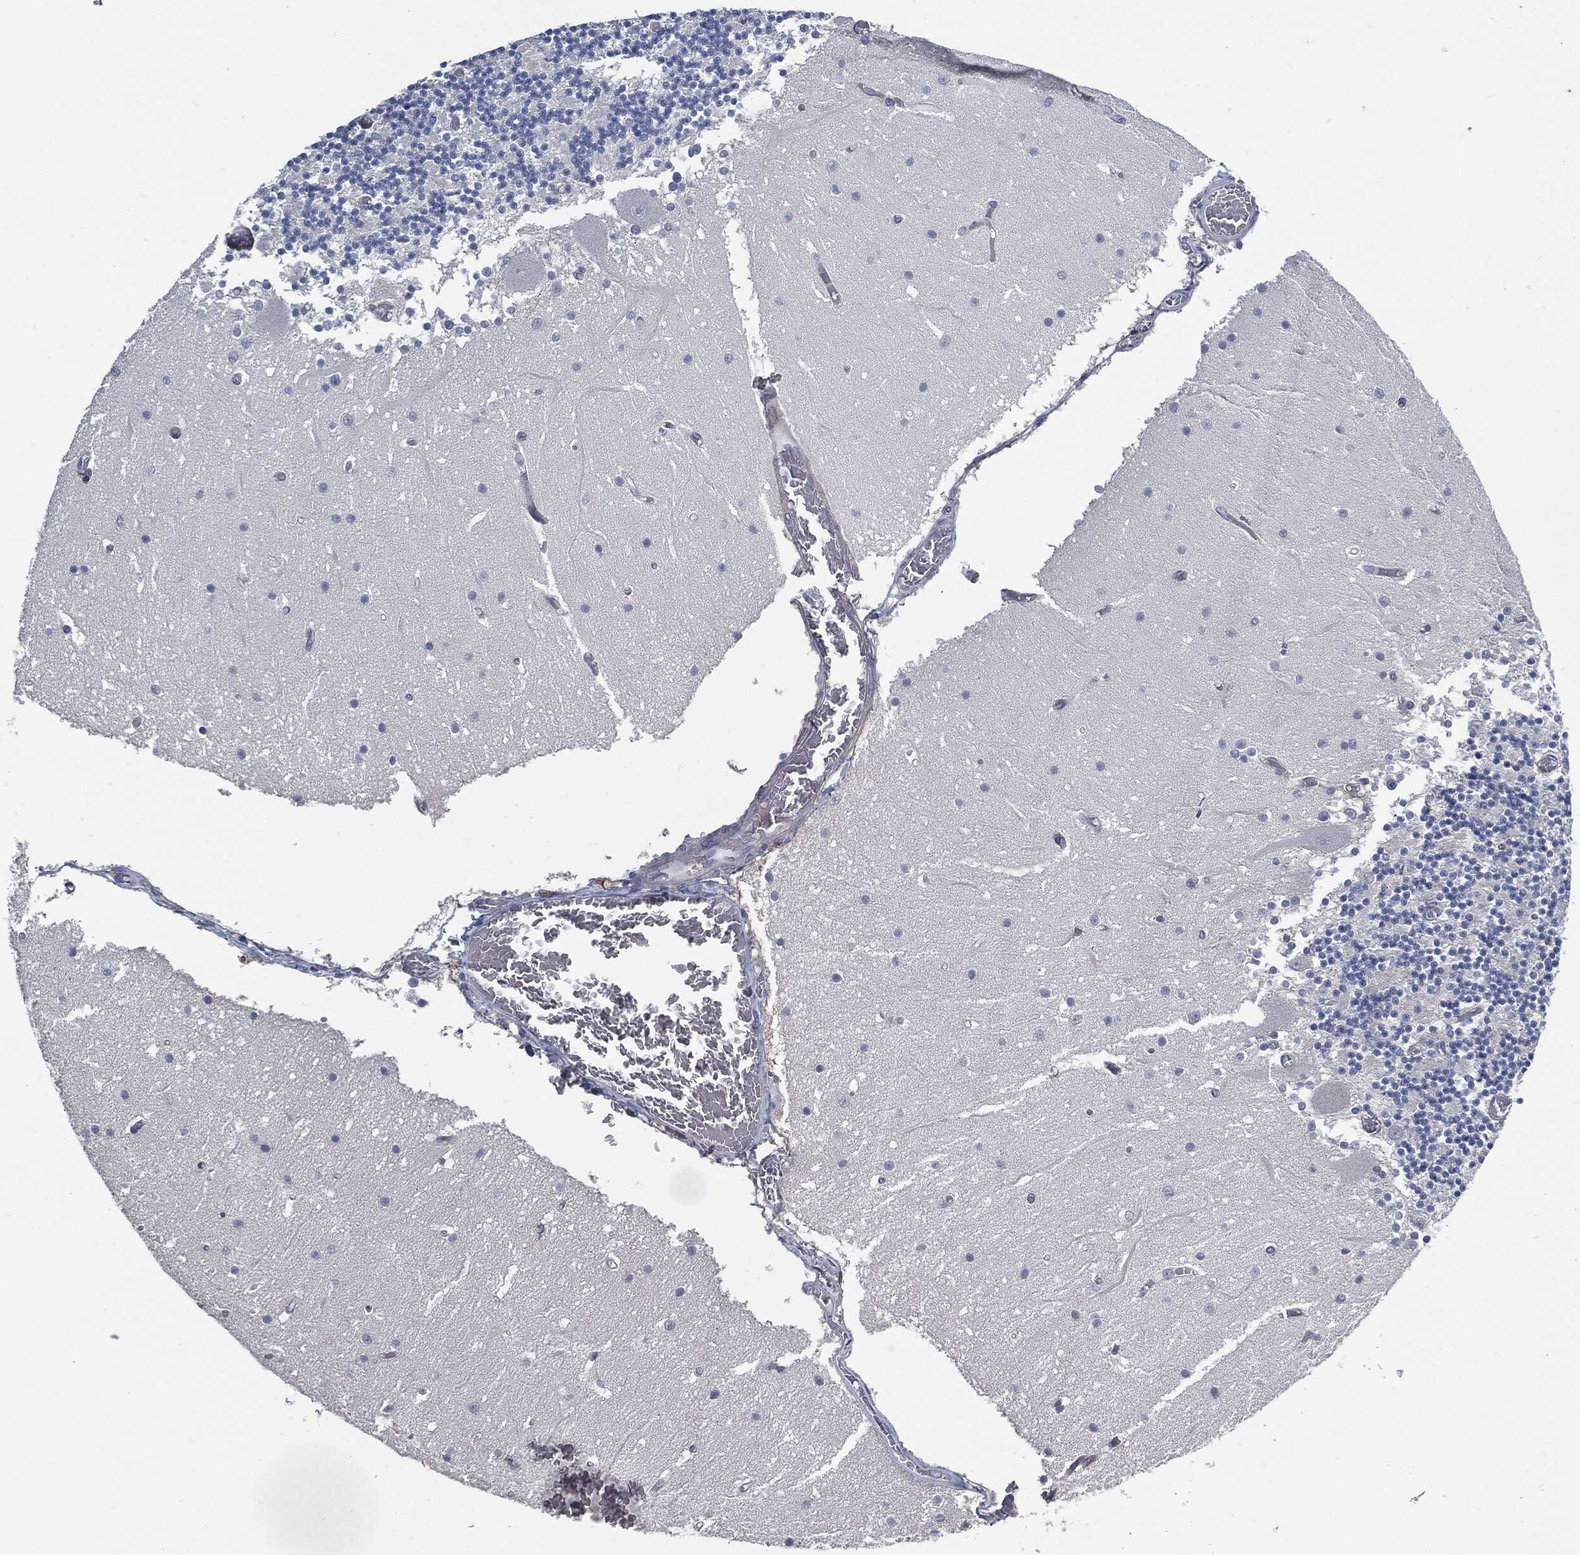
{"staining": {"intensity": "negative", "quantity": "none", "location": "none"}, "tissue": "cerebellum", "cell_type": "Cells in granular layer", "image_type": "normal", "snomed": [{"axis": "morphology", "description": "Normal tissue, NOS"}, {"axis": "topography", "description": "Cerebellum"}], "caption": "This is an immunohistochemistry micrograph of unremarkable human cerebellum. There is no expression in cells in granular layer.", "gene": "SVIL", "patient": {"sex": "female", "age": 28}}